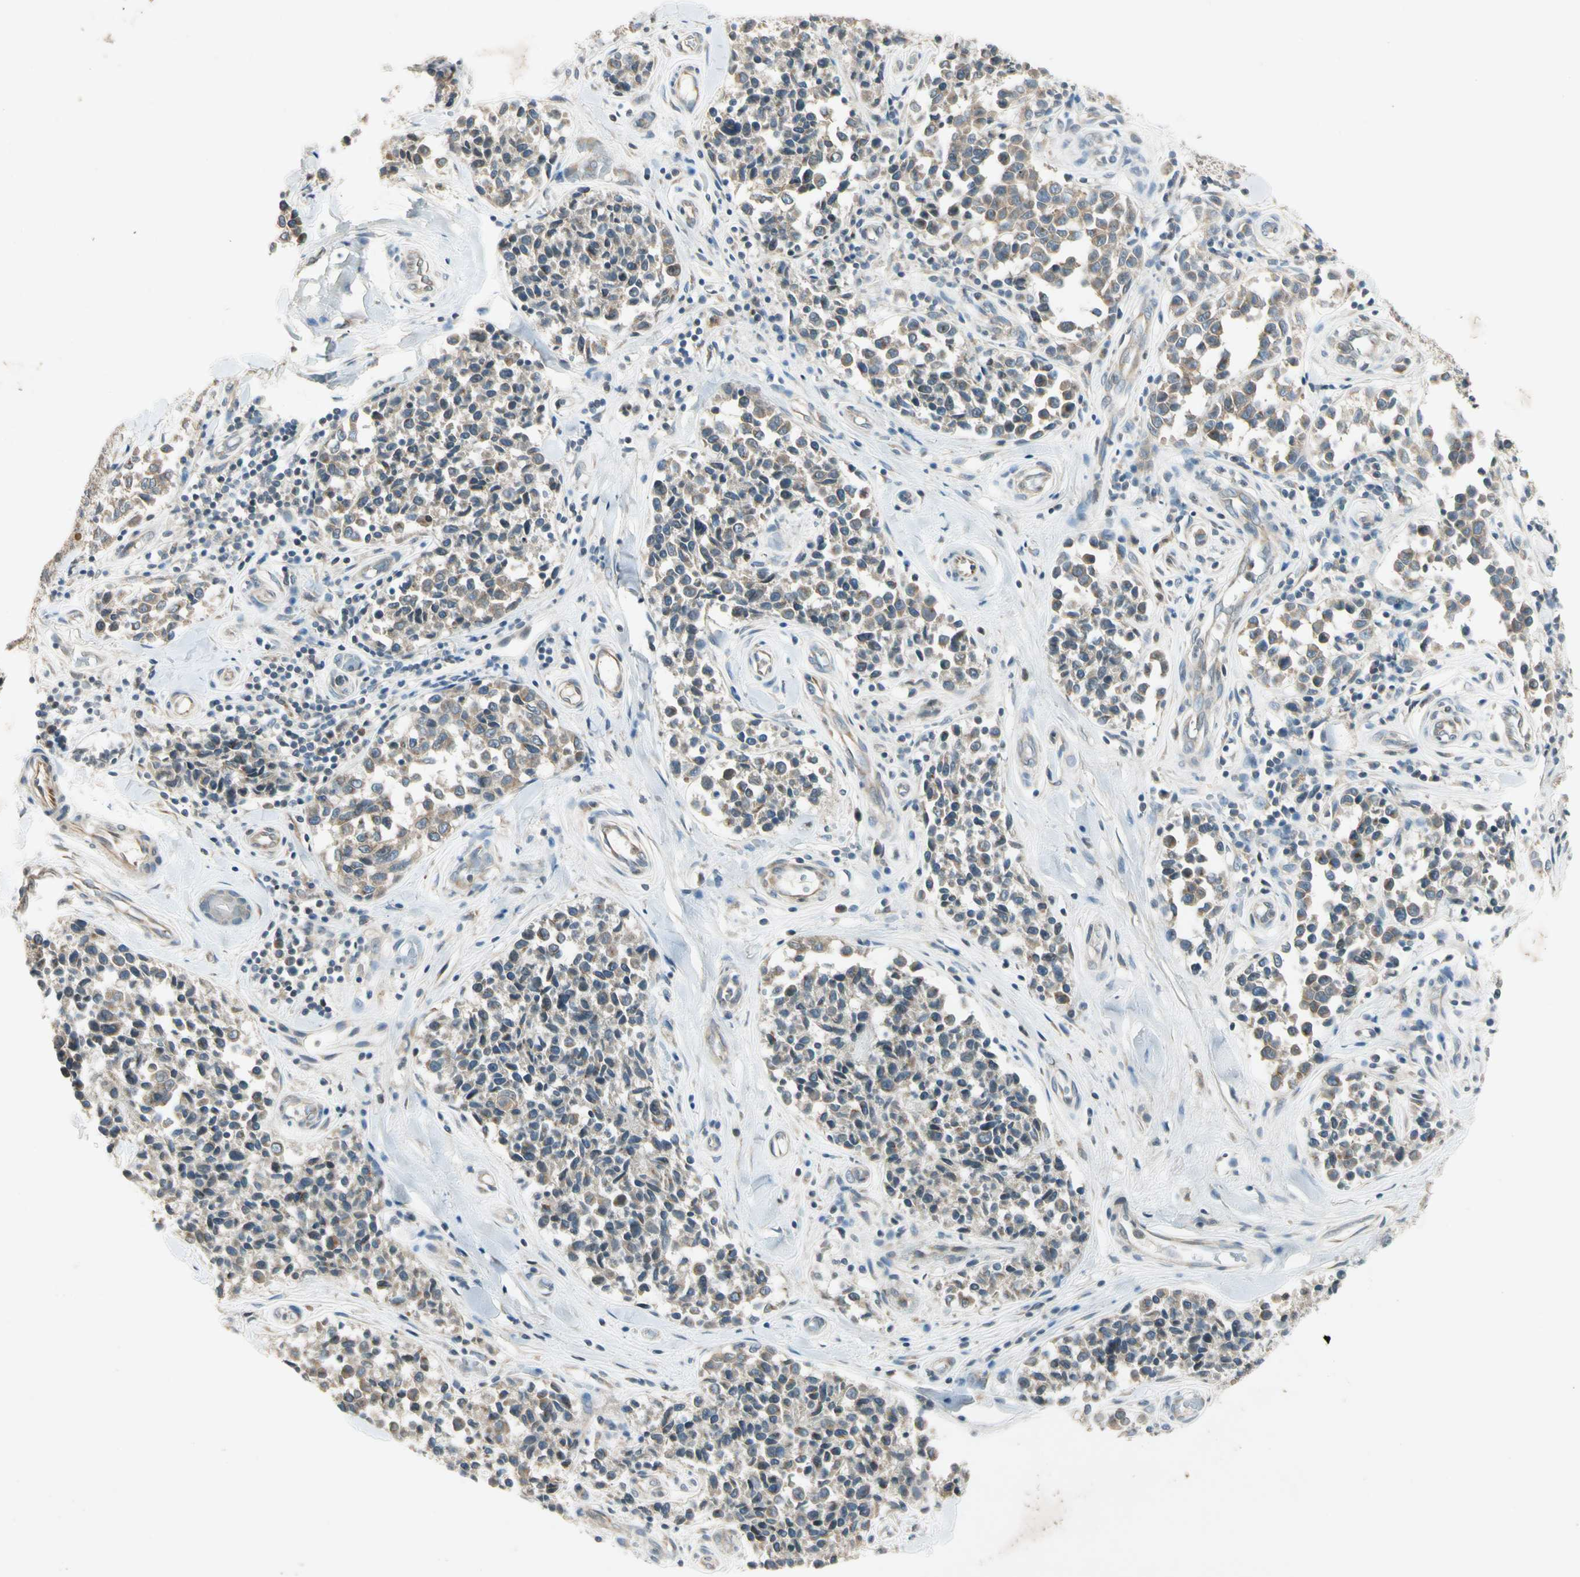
{"staining": {"intensity": "moderate", "quantity": ">75%", "location": "cytoplasmic/membranous"}, "tissue": "melanoma", "cell_type": "Tumor cells", "image_type": "cancer", "snomed": [{"axis": "morphology", "description": "Malignant melanoma, NOS"}, {"axis": "topography", "description": "Skin"}], "caption": "Malignant melanoma stained with IHC shows moderate cytoplasmic/membranous staining in about >75% of tumor cells. The staining was performed using DAB, with brown indicating positive protein expression. Nuclei are stained blue with hematoxylin.", "gene": "RPS6KB2", "patient": {"sex": "female", "age": 64}}